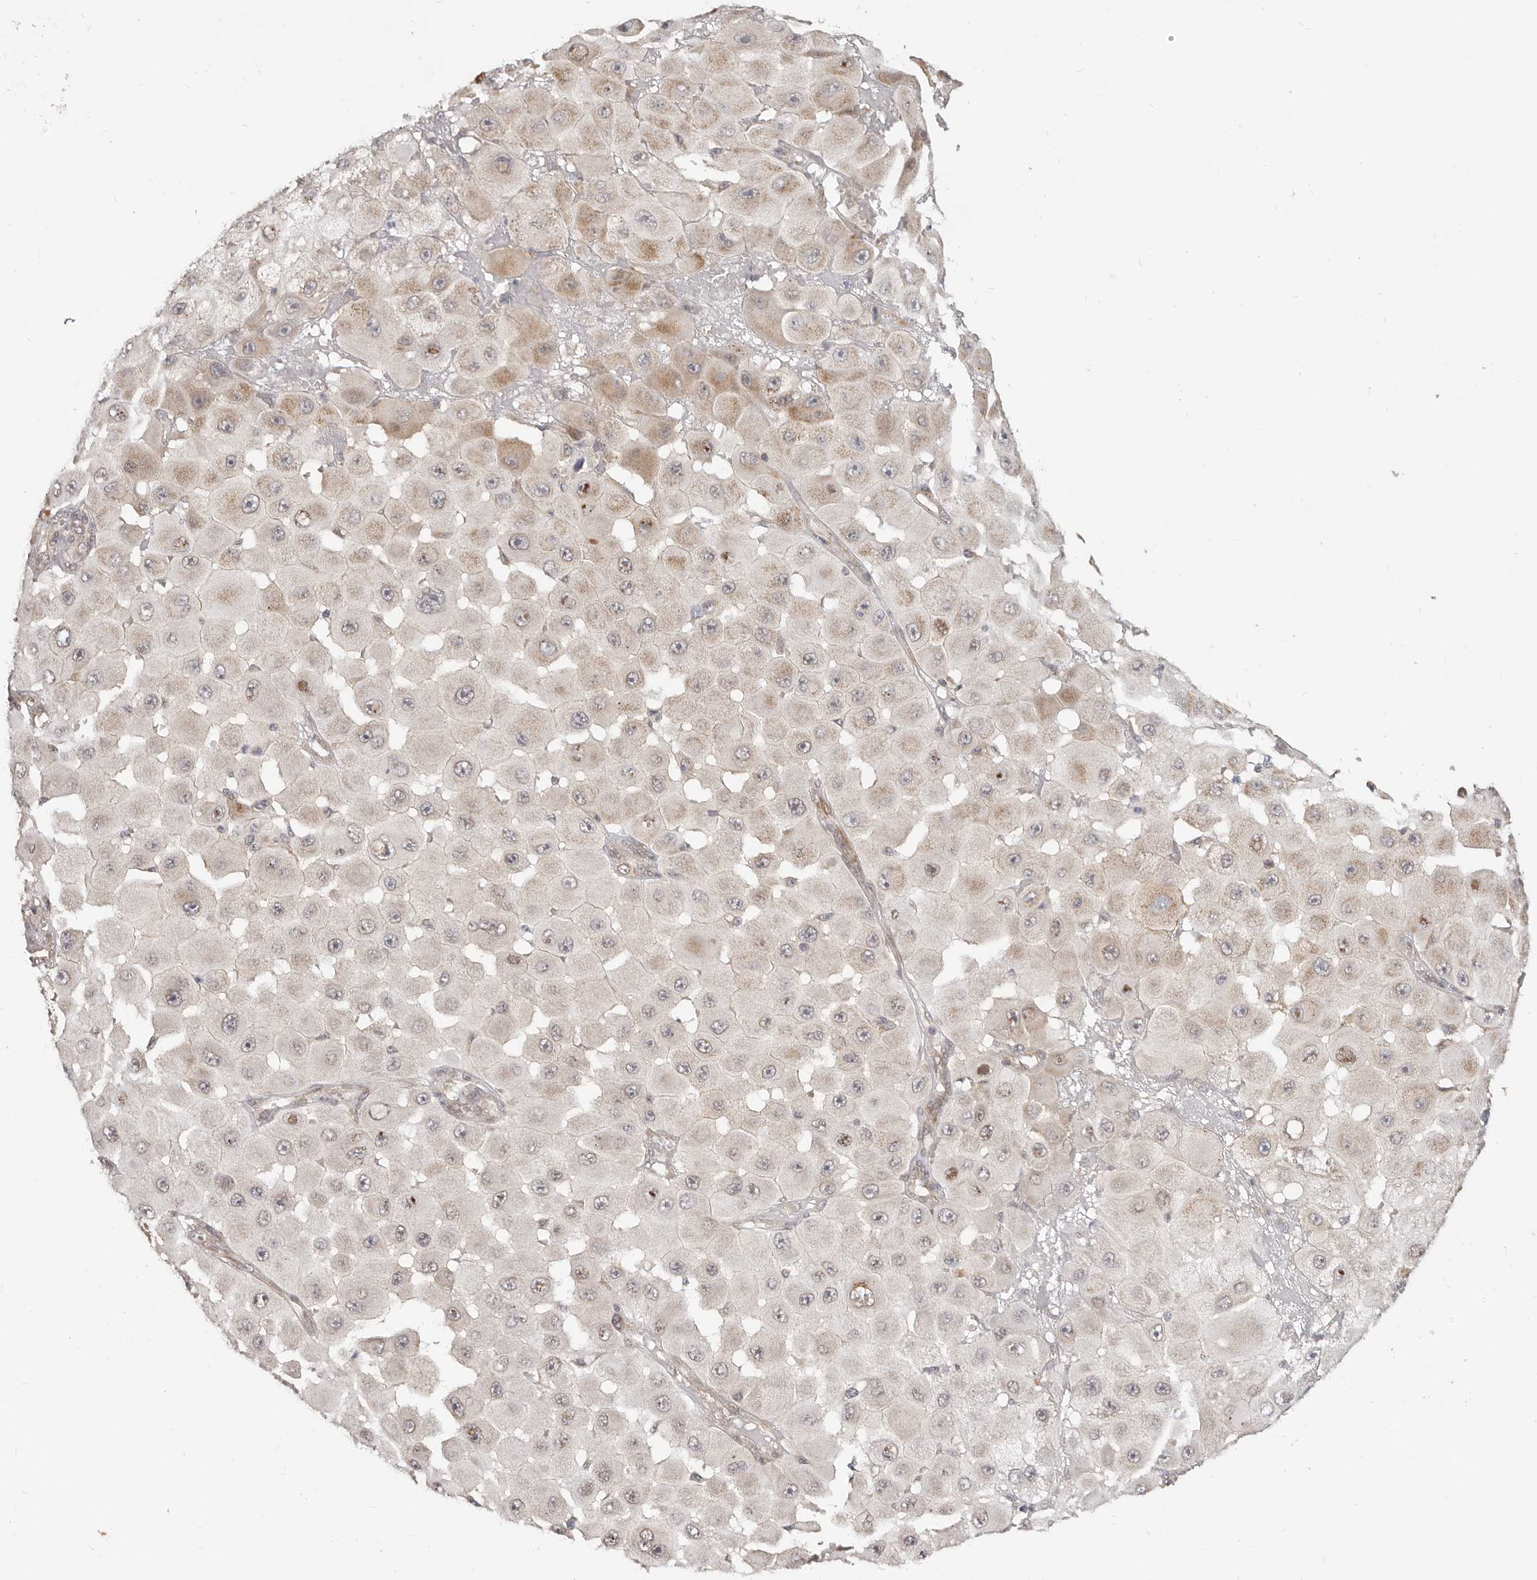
{"staining": {"intensity": "weak", "quantity": "<25%", "location": "cytoplasmic/membranous"}, "tissue": "melanoma", "cell_type": "Tumor cells", "image_type": "cancer", "snomed": [{"axis": "morphology", "description": "Malignant melanoma, NOS"}, {"axis": "topography", "description": "Skin"}], "caption": "High power microscopy image of an IHC histopathology image of malignant melanoma, revealing no significant positivity in tumor cells.", "gene": "USP49", "patient": {"sex": "female", "age": 81}}